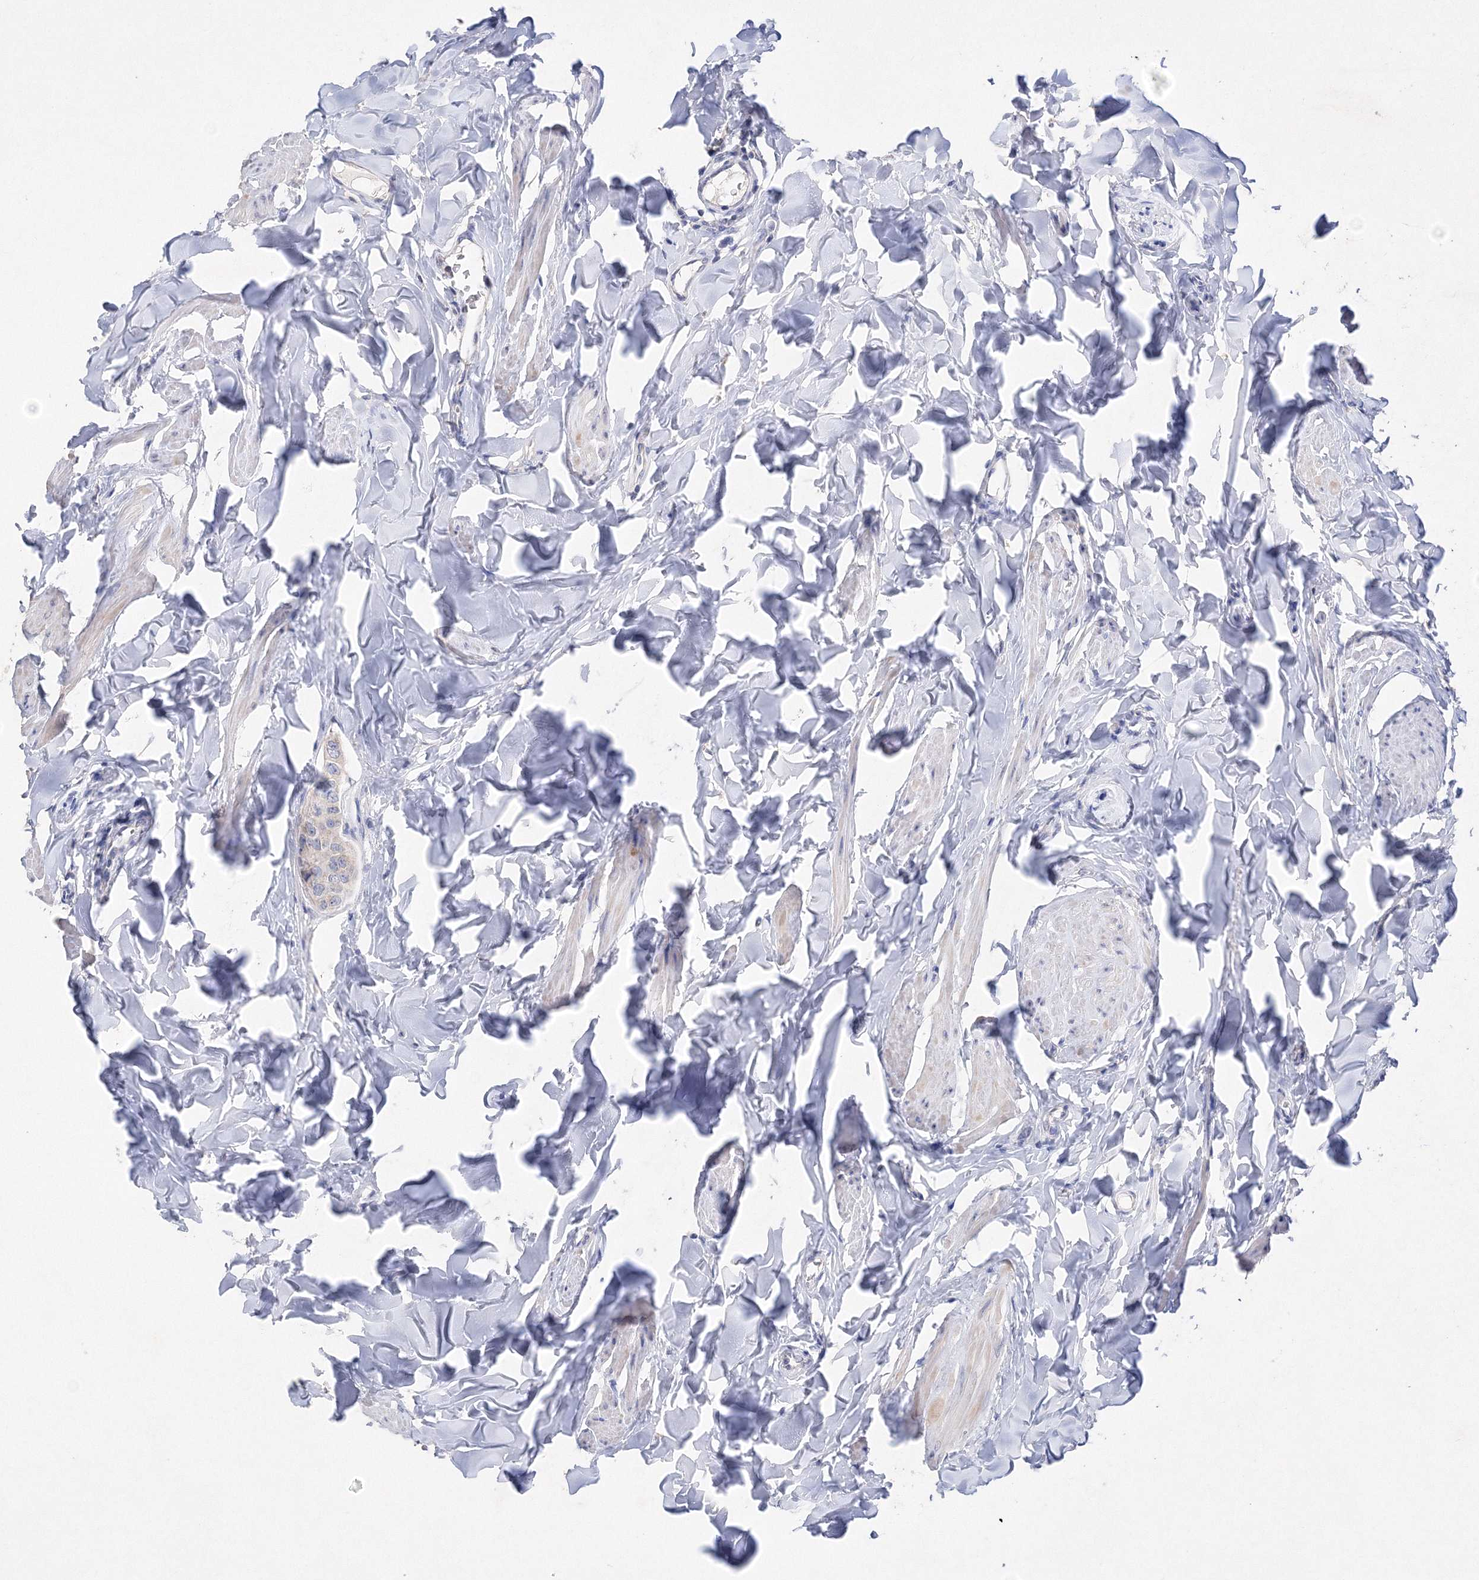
{"staining": {"intensity": "weak", "quantity": "<25%", "location": "cytoplasmic/membranous"}, "tissue": "breast cancer", "cell_type": "Tumor cells", "image_type": "cancer", "snomed": [{"axis": "morphology", "description": "Duct carcinoma"}, {"axis": "topography", "description": "Breast"}], "caption": "DAB (3,3'-diaminobenzidine) immunohistochemical staining of human breast cancer shows no significant staining in tumor cells.", "gene": "GLS", "patient": {"sex": "female", "age": 40}}